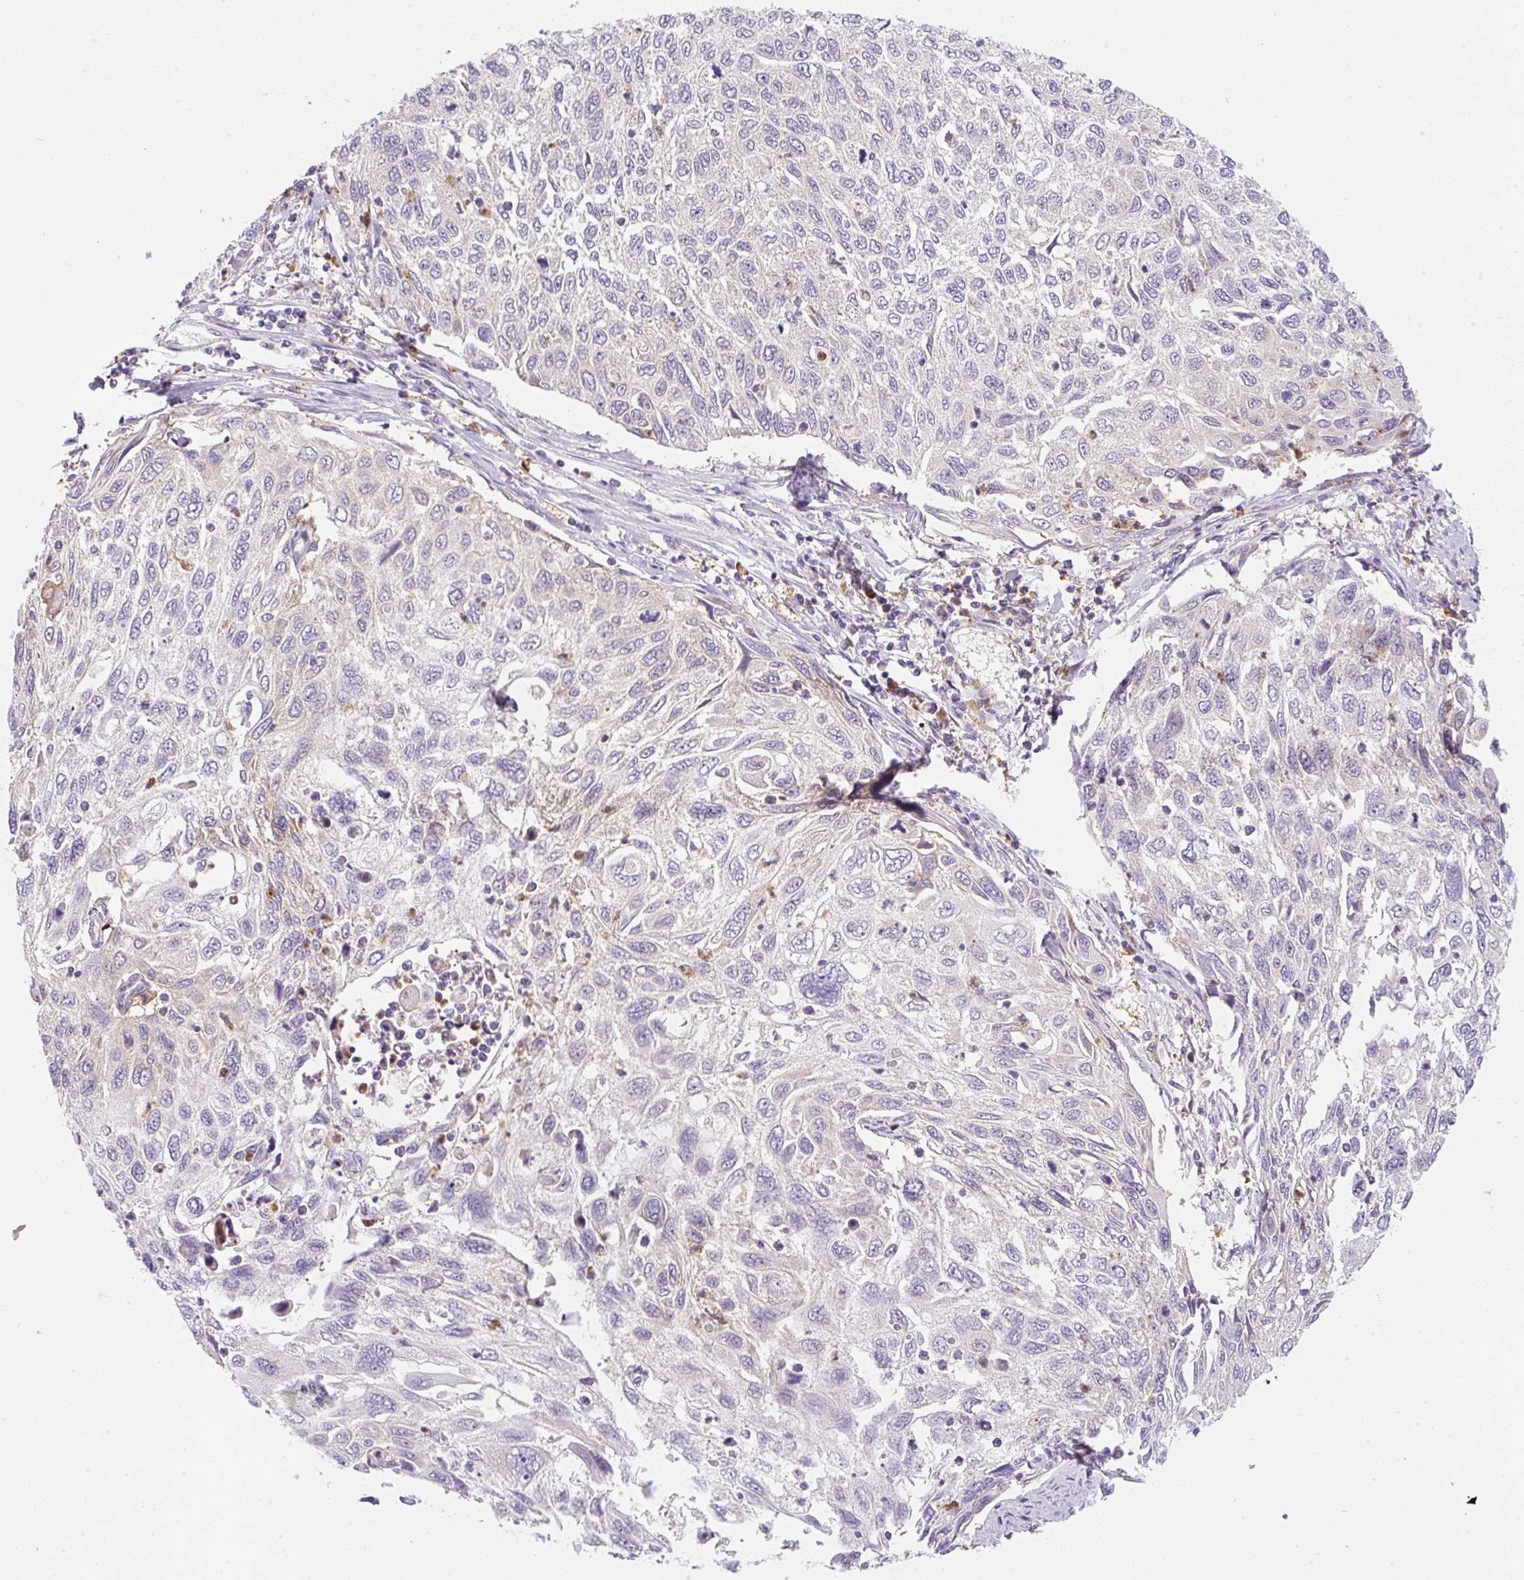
{"staining": {"intensity": "negative", "quantity": "none", "location": "none"}, "tissue": "cervical cancer", "cell_type": "Tumor cells", "image_type": "cancer", "snomed": [{"axis": "morphology", "description": "Squamous cell carcinoma, NOS"}, {"axis": "topography", "description": "Cervix"}], "caption": "A histopathology image of human cervical squamous cell carcinoma is negative for staining in tumor cells. (DAB (3,3'-diaminobenzidine) immunohistochemistry, high magnification).", "gene": "OMA1", "patient": {"sex": "female", "age": 70}}